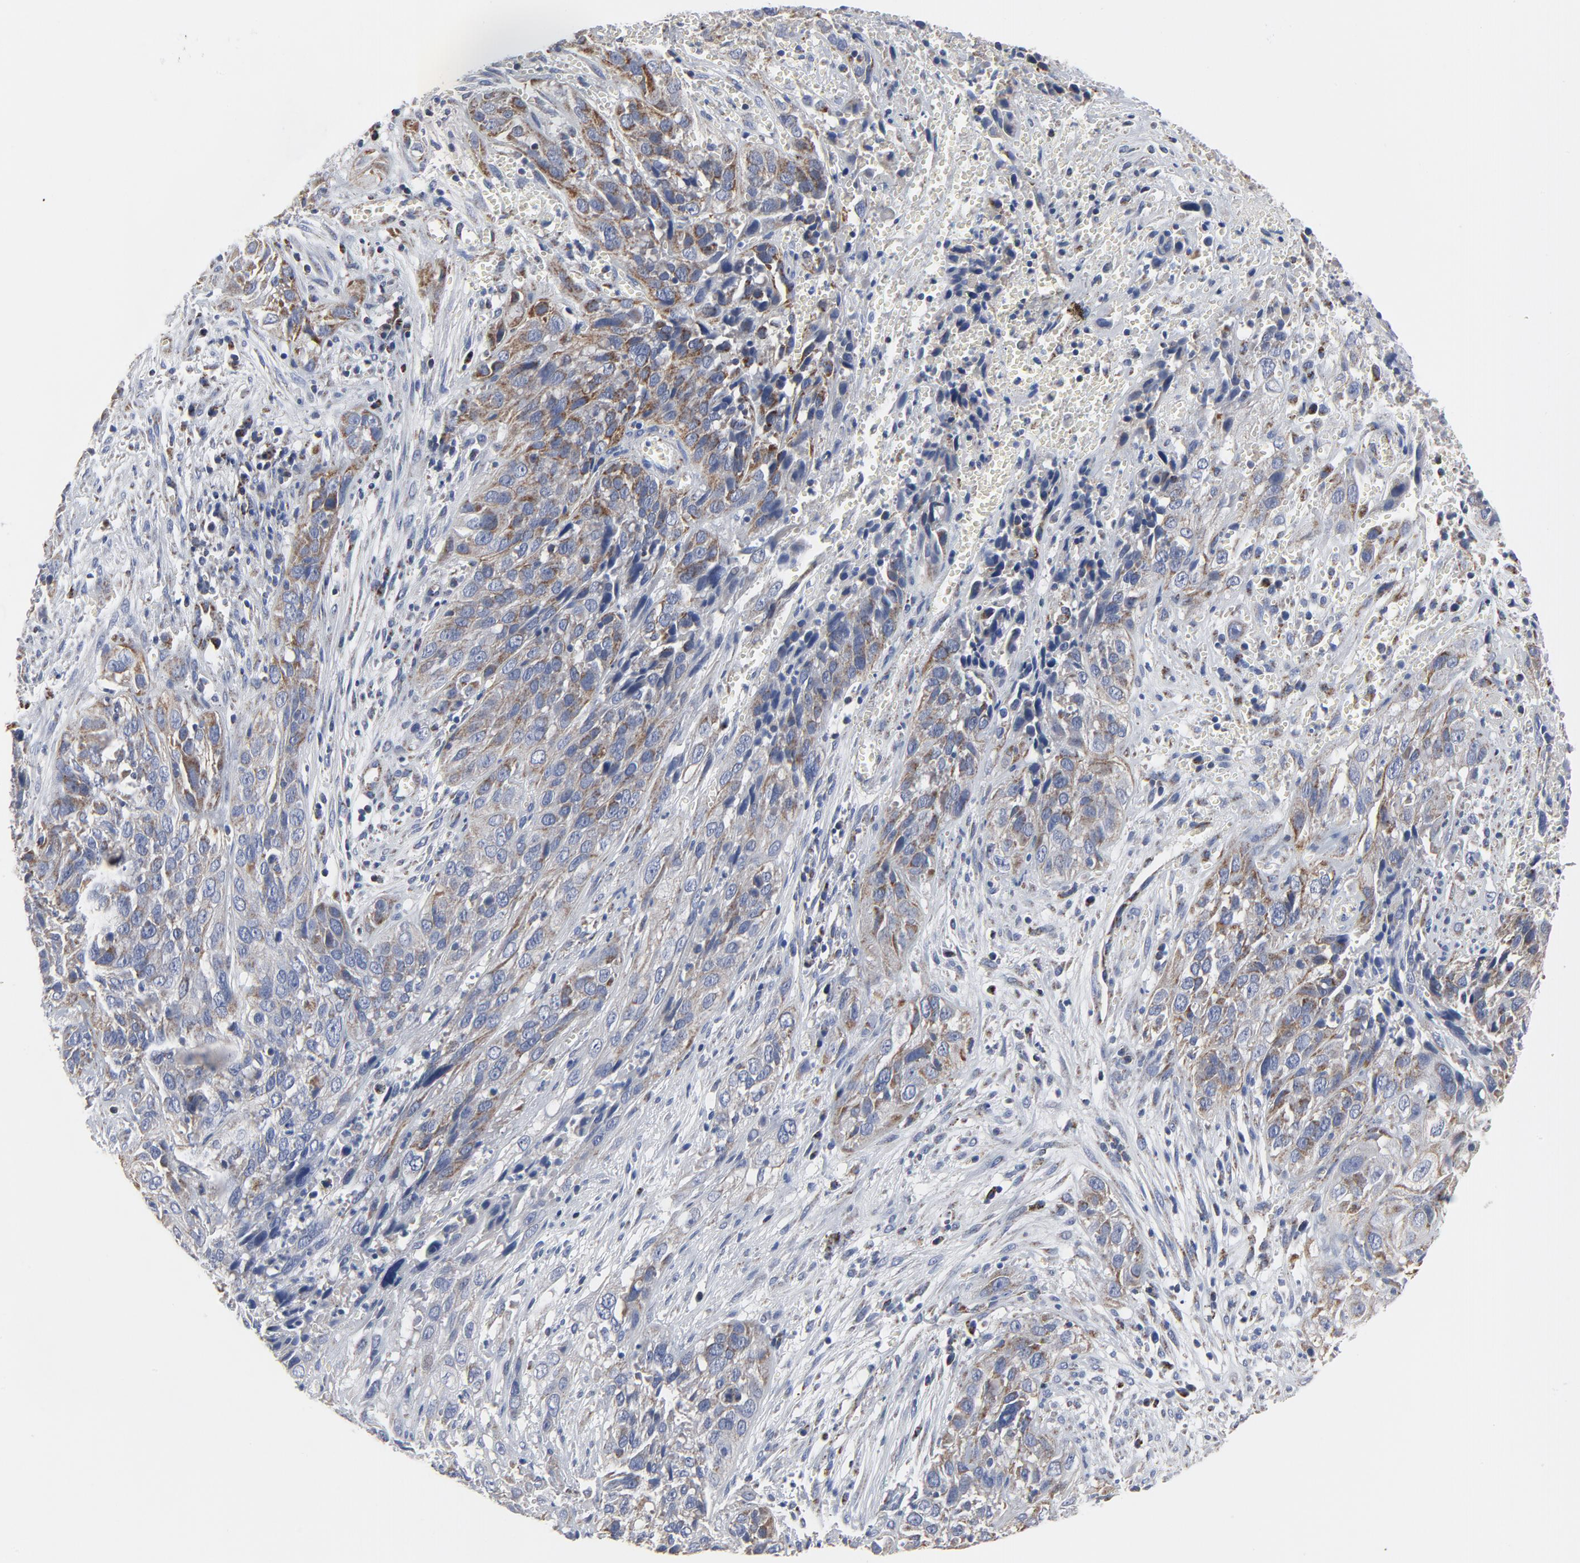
{"staining": {"intensity": "weak", "quantity": "25%-75%", "location": "cytoplasmic/membranous"}, "tissue": "cervical cancer", "cell_type": "Tumor cells", "image_type": "cancer", "snomed": [{"axis": "morphology", "description": "Squamous cell carcinoma, NOS"}, {"axis": "topography", "description": "Cervix"}], "caption": "Immunohistochemistry of squamous cell carcinoma (cervical) shows low levels of weak cytoplasmic/membranous positivity in about 25%-75% of tumor cells.", "gene": "NDUFV2", "patient": {"sex": "female", "age": 32}}